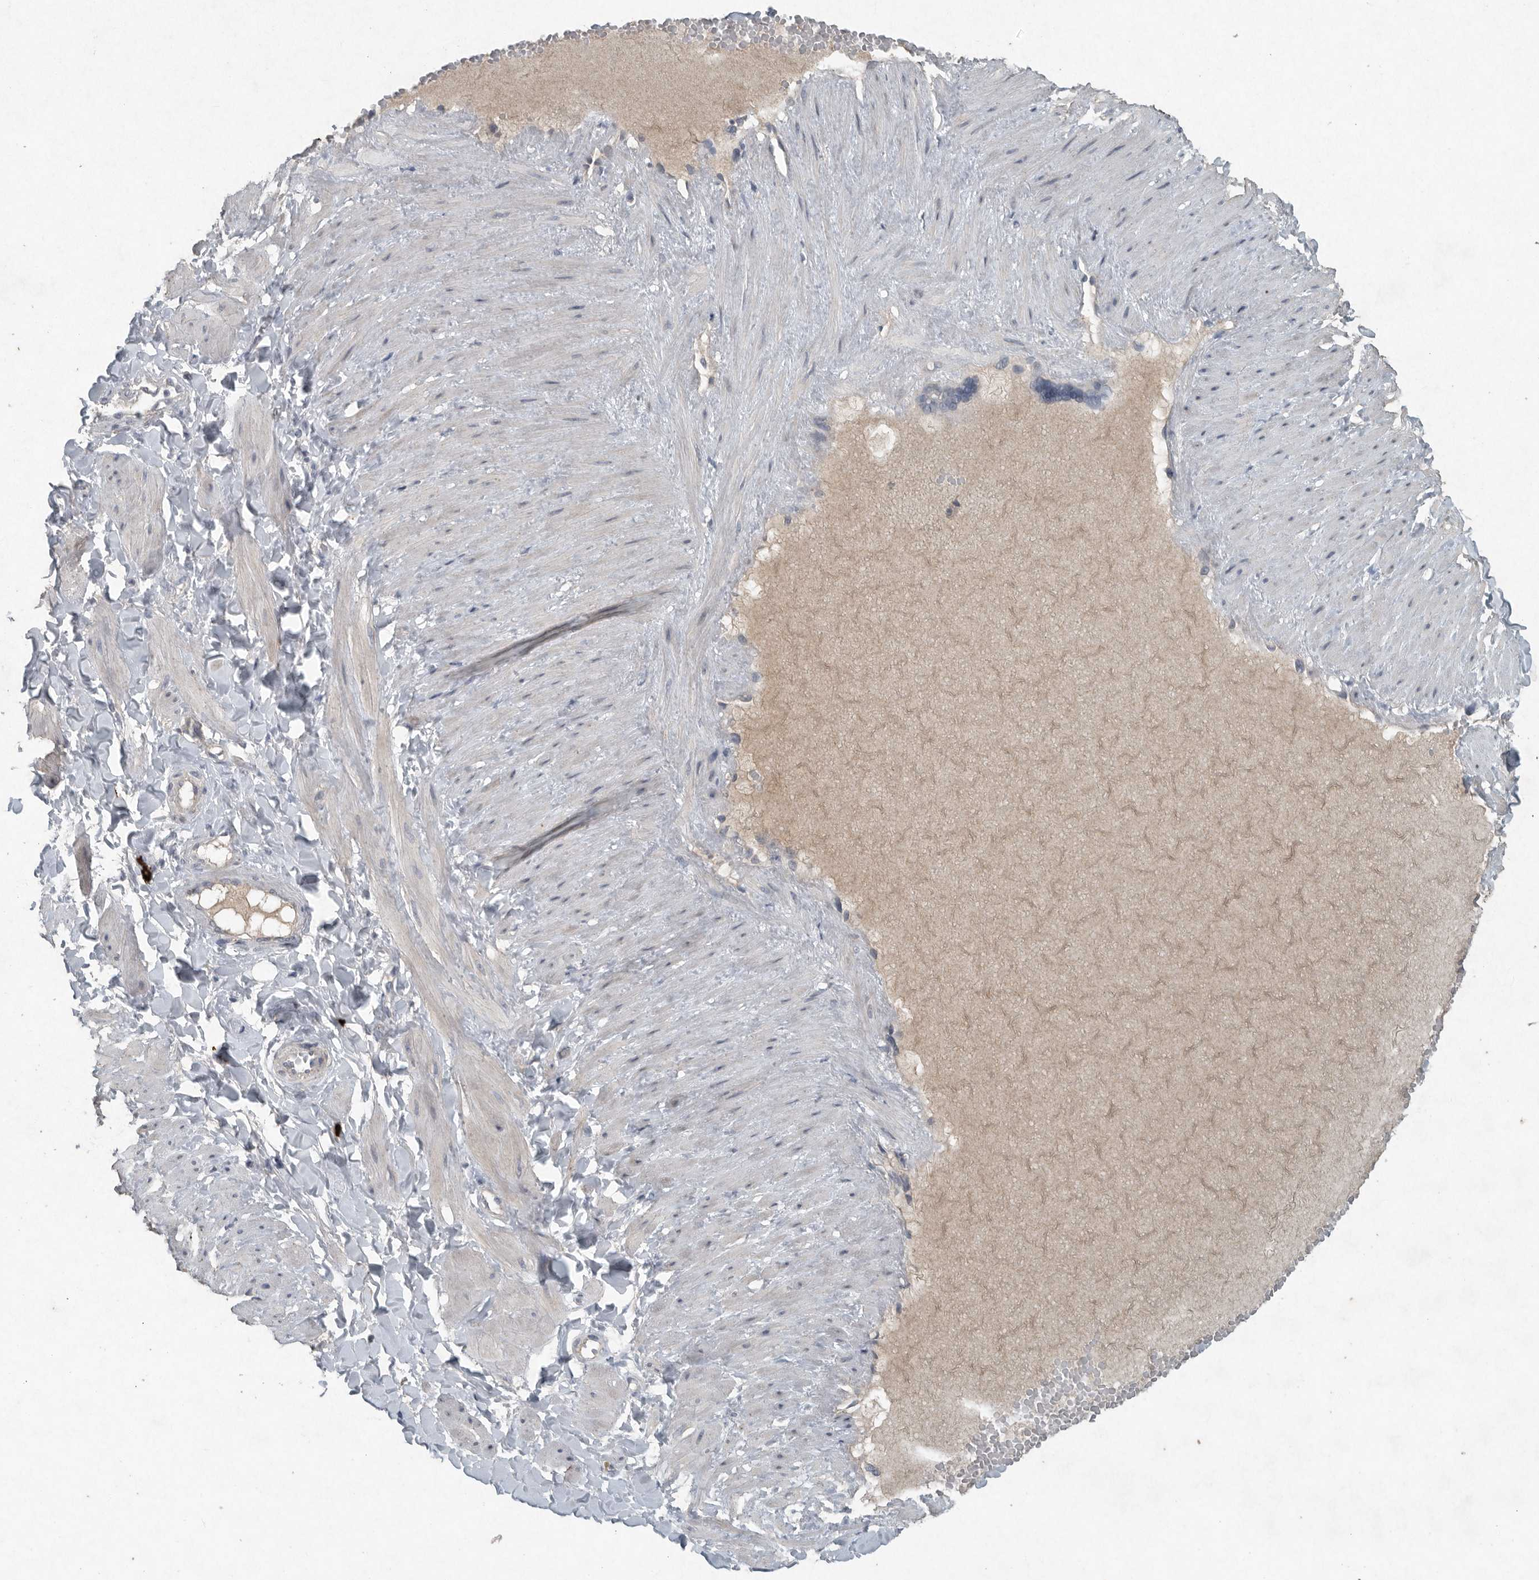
{"staining": {"intensity": "weak", "quantity": "<25%", "location": "cytoplasmic/membranous"}, "tissue": "adipose tissue", "cell_type": "Adipocytes", "image_type": "normal", "snomed": [{"axis": "morphology", "description": "Normal tissue, NOS"}, {"axis": "topography", "description": "Adipose tissue"}, {"axis": "topography", "description": "Vascular tissue"}, {"axis": "topography", "description": "Peripheral nerve tissue"}], "caption": "DAB (3,3'-diaminobenzidine) immunohistochemical staining of normal human adipose tissue demonstrates no significant expression in adipocytes.", "gene": "IL20", "patient": {"sex": "male", "age": 25}}